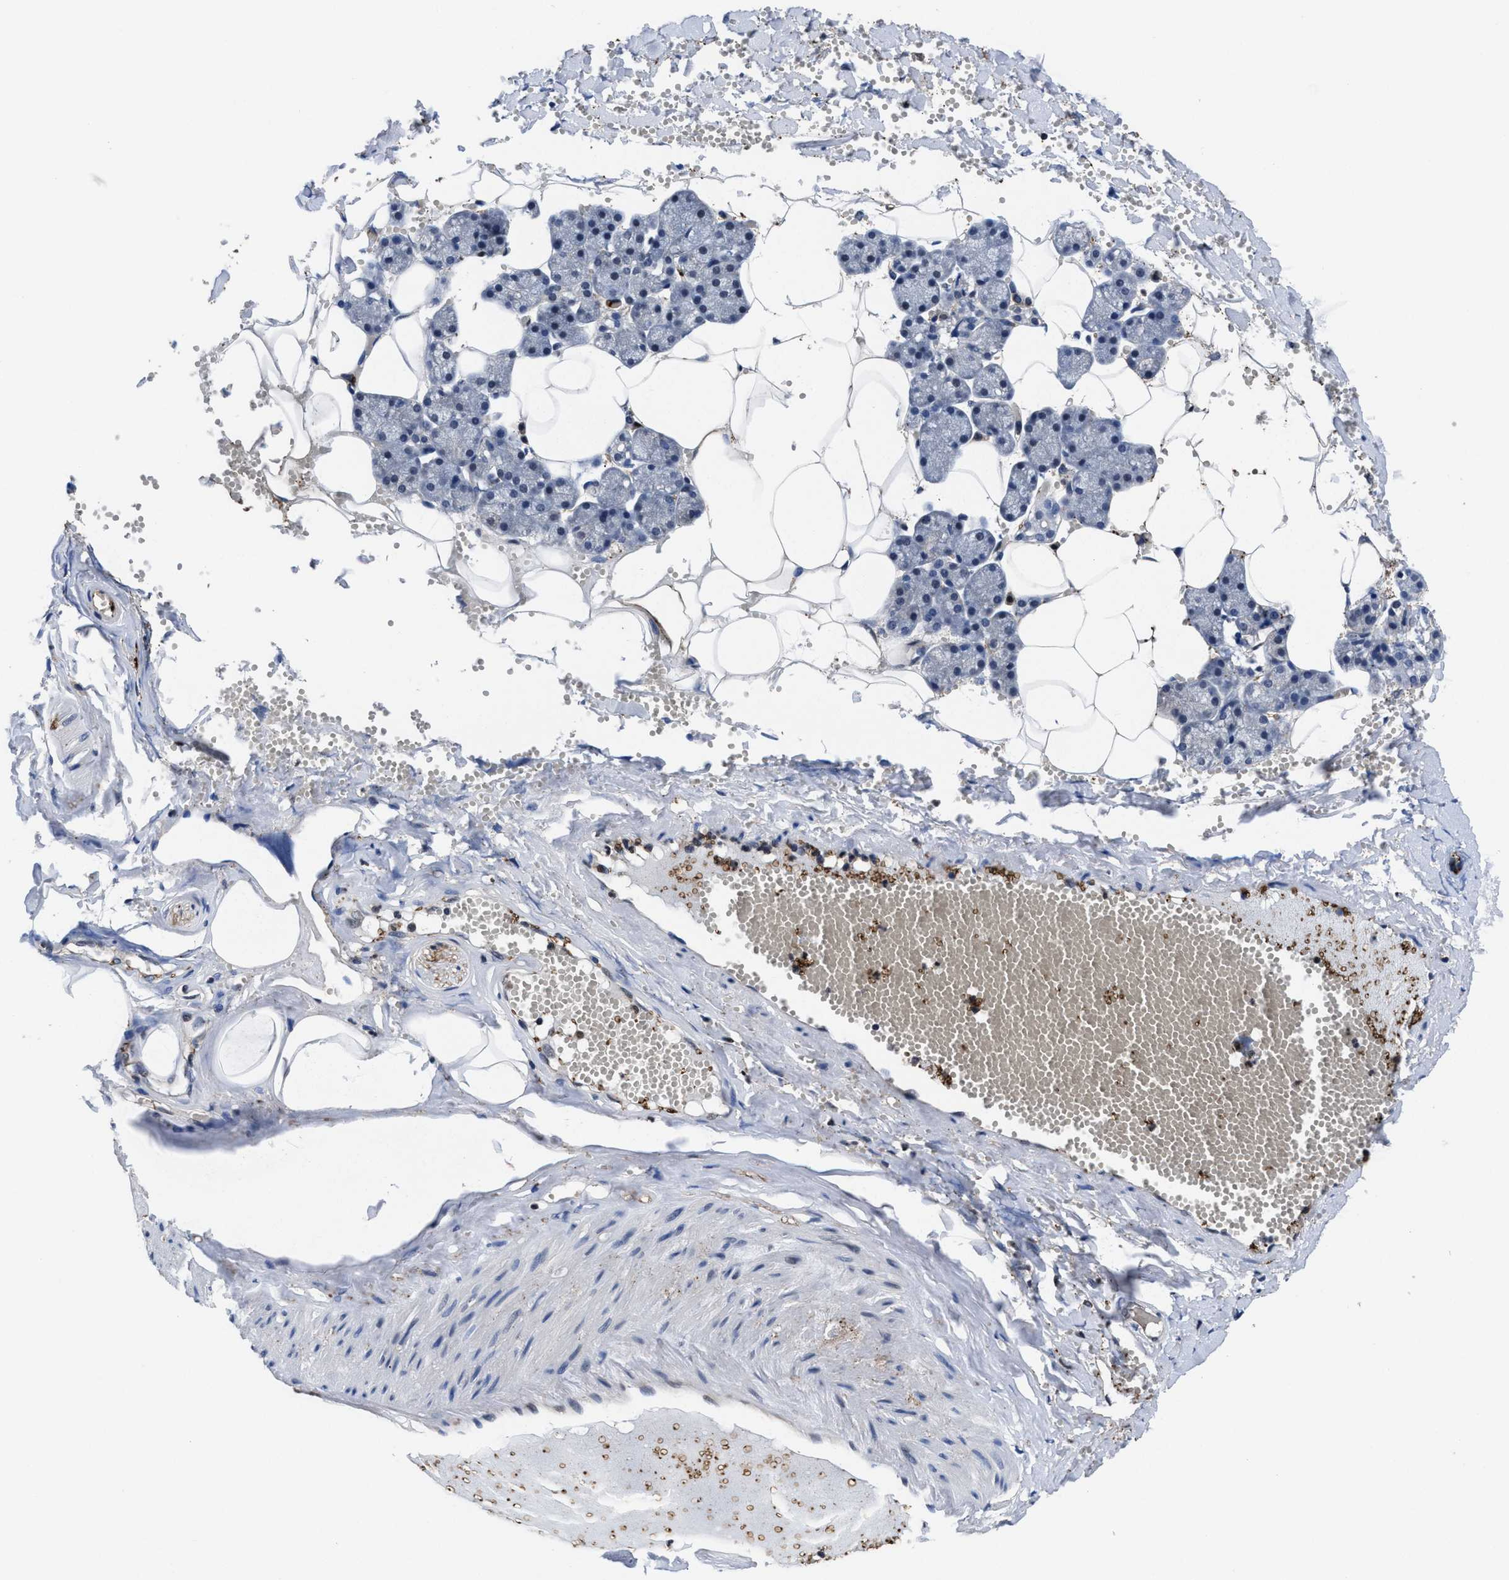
{"staining": {"intensity": "weak", "quantity": "<25%", "location": "cytoplasmic/membranous"}, "tissue": "salivary gland", "cell_type": "Glandular cells", "image_type": "normal", "snomed": [{"axis": "morphology", "description": "Normal tissue, NOS"}, {"axis": "topography", "description": "Salivary gland"}], "caption": "Immunohistochemical staining of normal salivary gland exhibits no significant positivity in glandular cells. Nuclei are stained in blue.", "gene": "ACLY", "patient": {"sex": "male", "age": 62}}